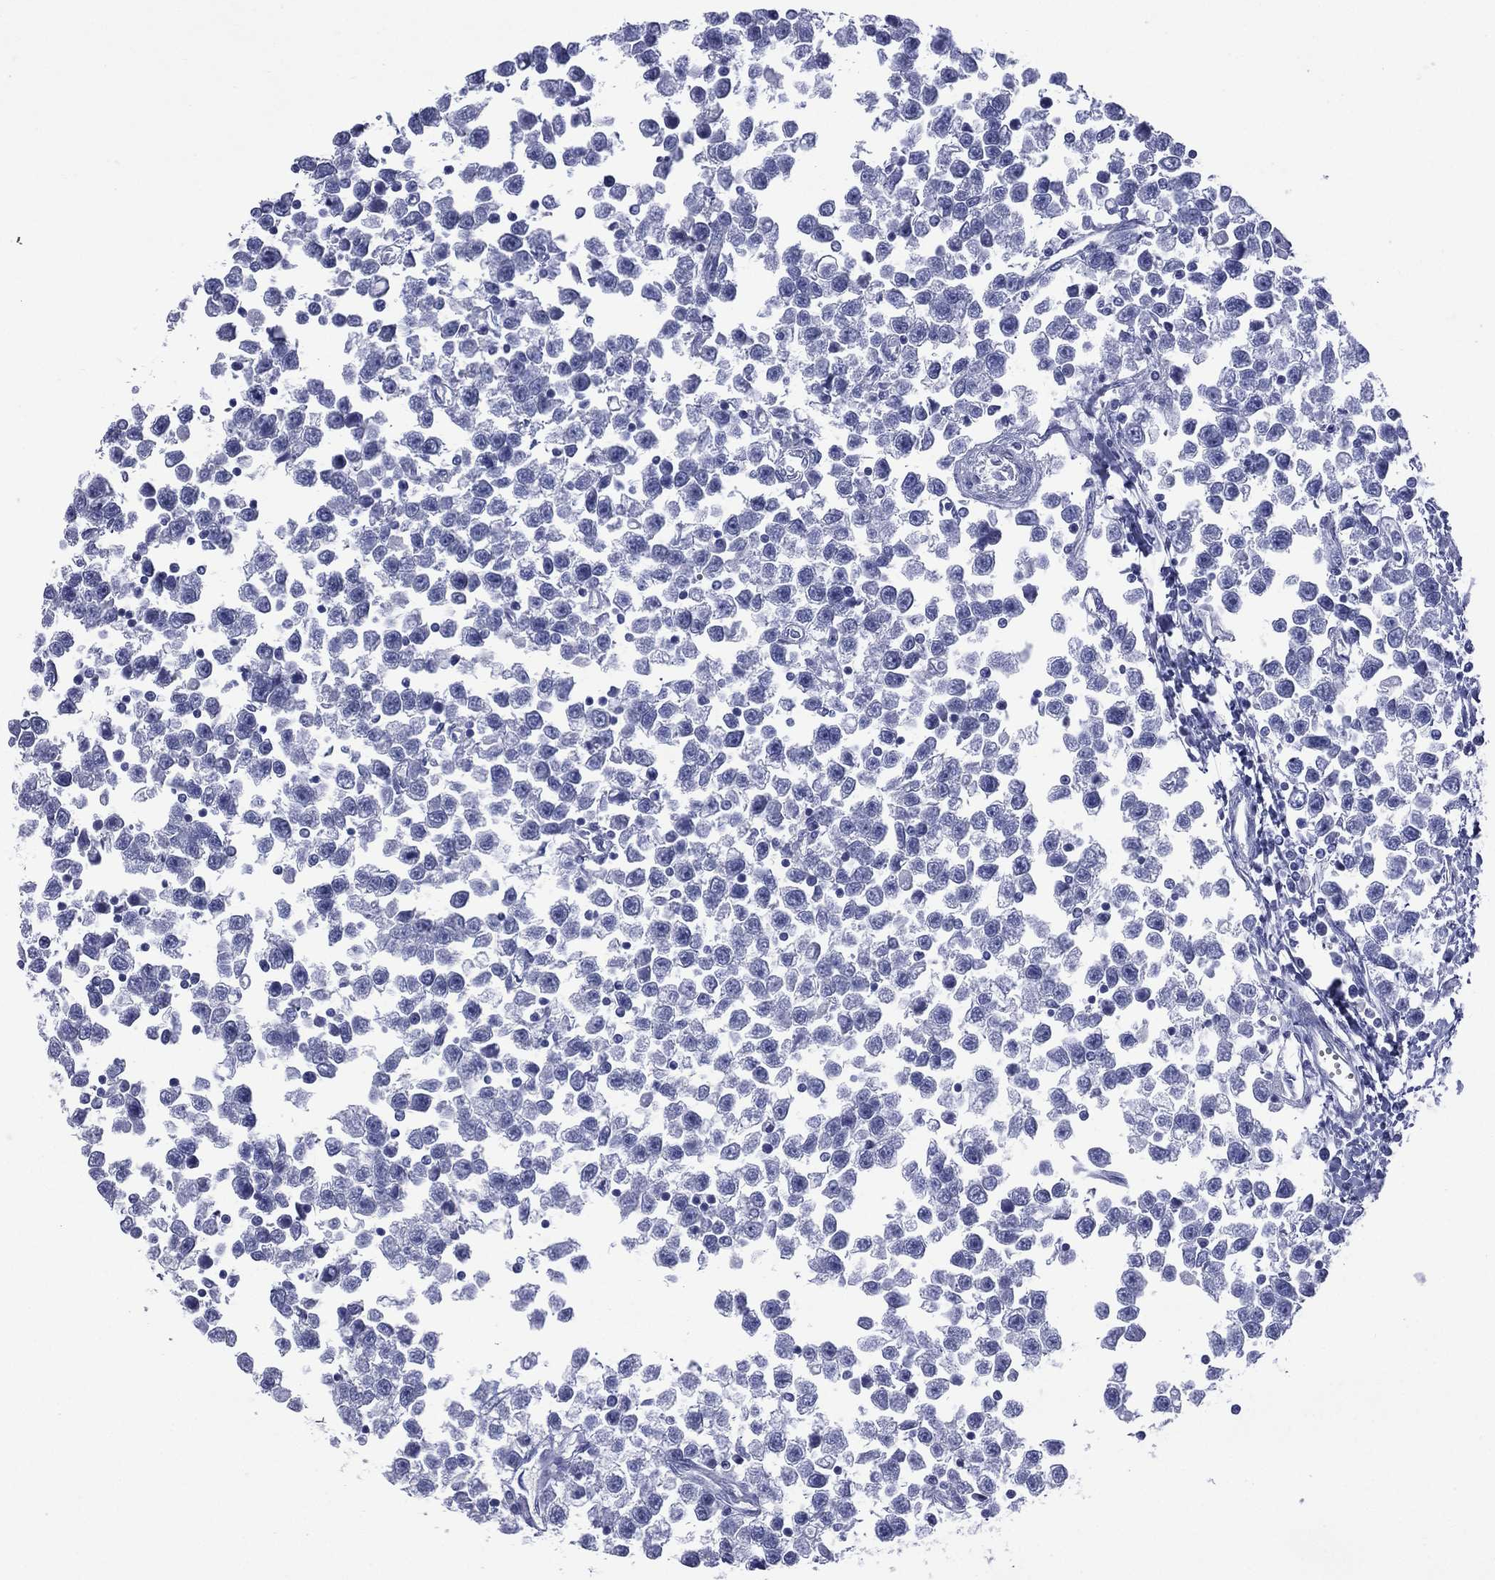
{"staining": {"intensity": "negative", "quantity": "none", "location": "none"}, "tissue": "testis cancer", "cell_type": "Tumor cells", "image_type": "cancer", "snomed": [{"axis": "morphology", "description": "Seminoma, NOS"}, {"axis": "topography", "description": "Testis"}], "caption": "The histopathology image shows no staining of tumor cells in testis seminoma.", "gene": "CES2", "patient": {"sex": "male", "age": 34}}